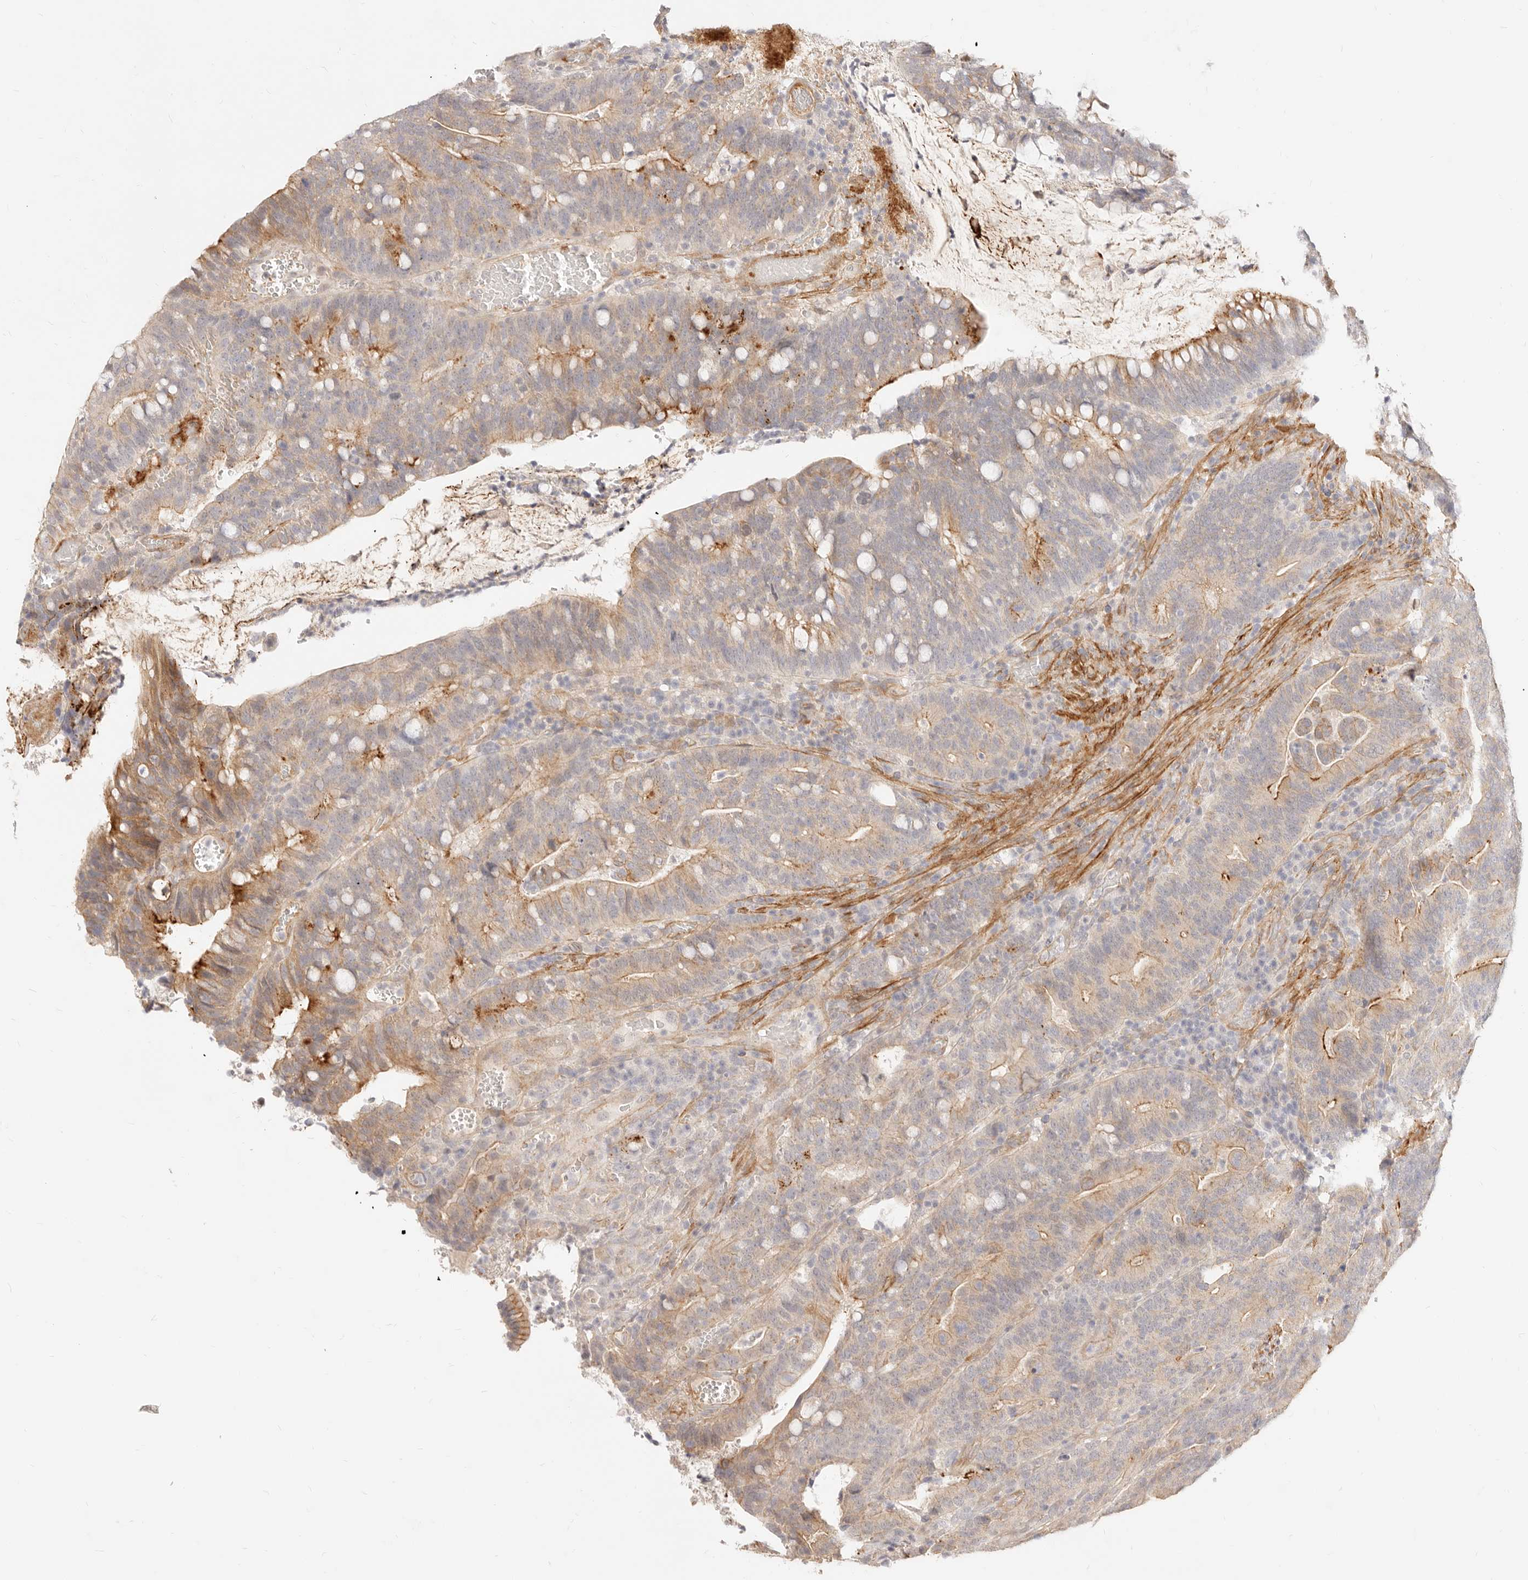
{"staining": {"intensity": "moderate", "quantity": "<25%", "location": "cytoplasmic/membranous"}, "tissue": "colorectal cancer", "cell_type": "Tumor cells", "image_type": "cancer", "snomed": [{"axis": "morphology", "description": "Adenocarcinoma, NOS"}, {"axis": "topography", "description": "Colon"}], "caption": "Immunohistochemistry histopathology image of neoplastic tissue: human colorectal cancer stained using IHC shows low levels of moderate protein expression localized specifically in the cytoplasmic/membranous of tumor cells, appearing as a cytoplasmic/membranous brown color.", "gene": "UBXN10", "patient": {"sex": "female", "age": 66}}